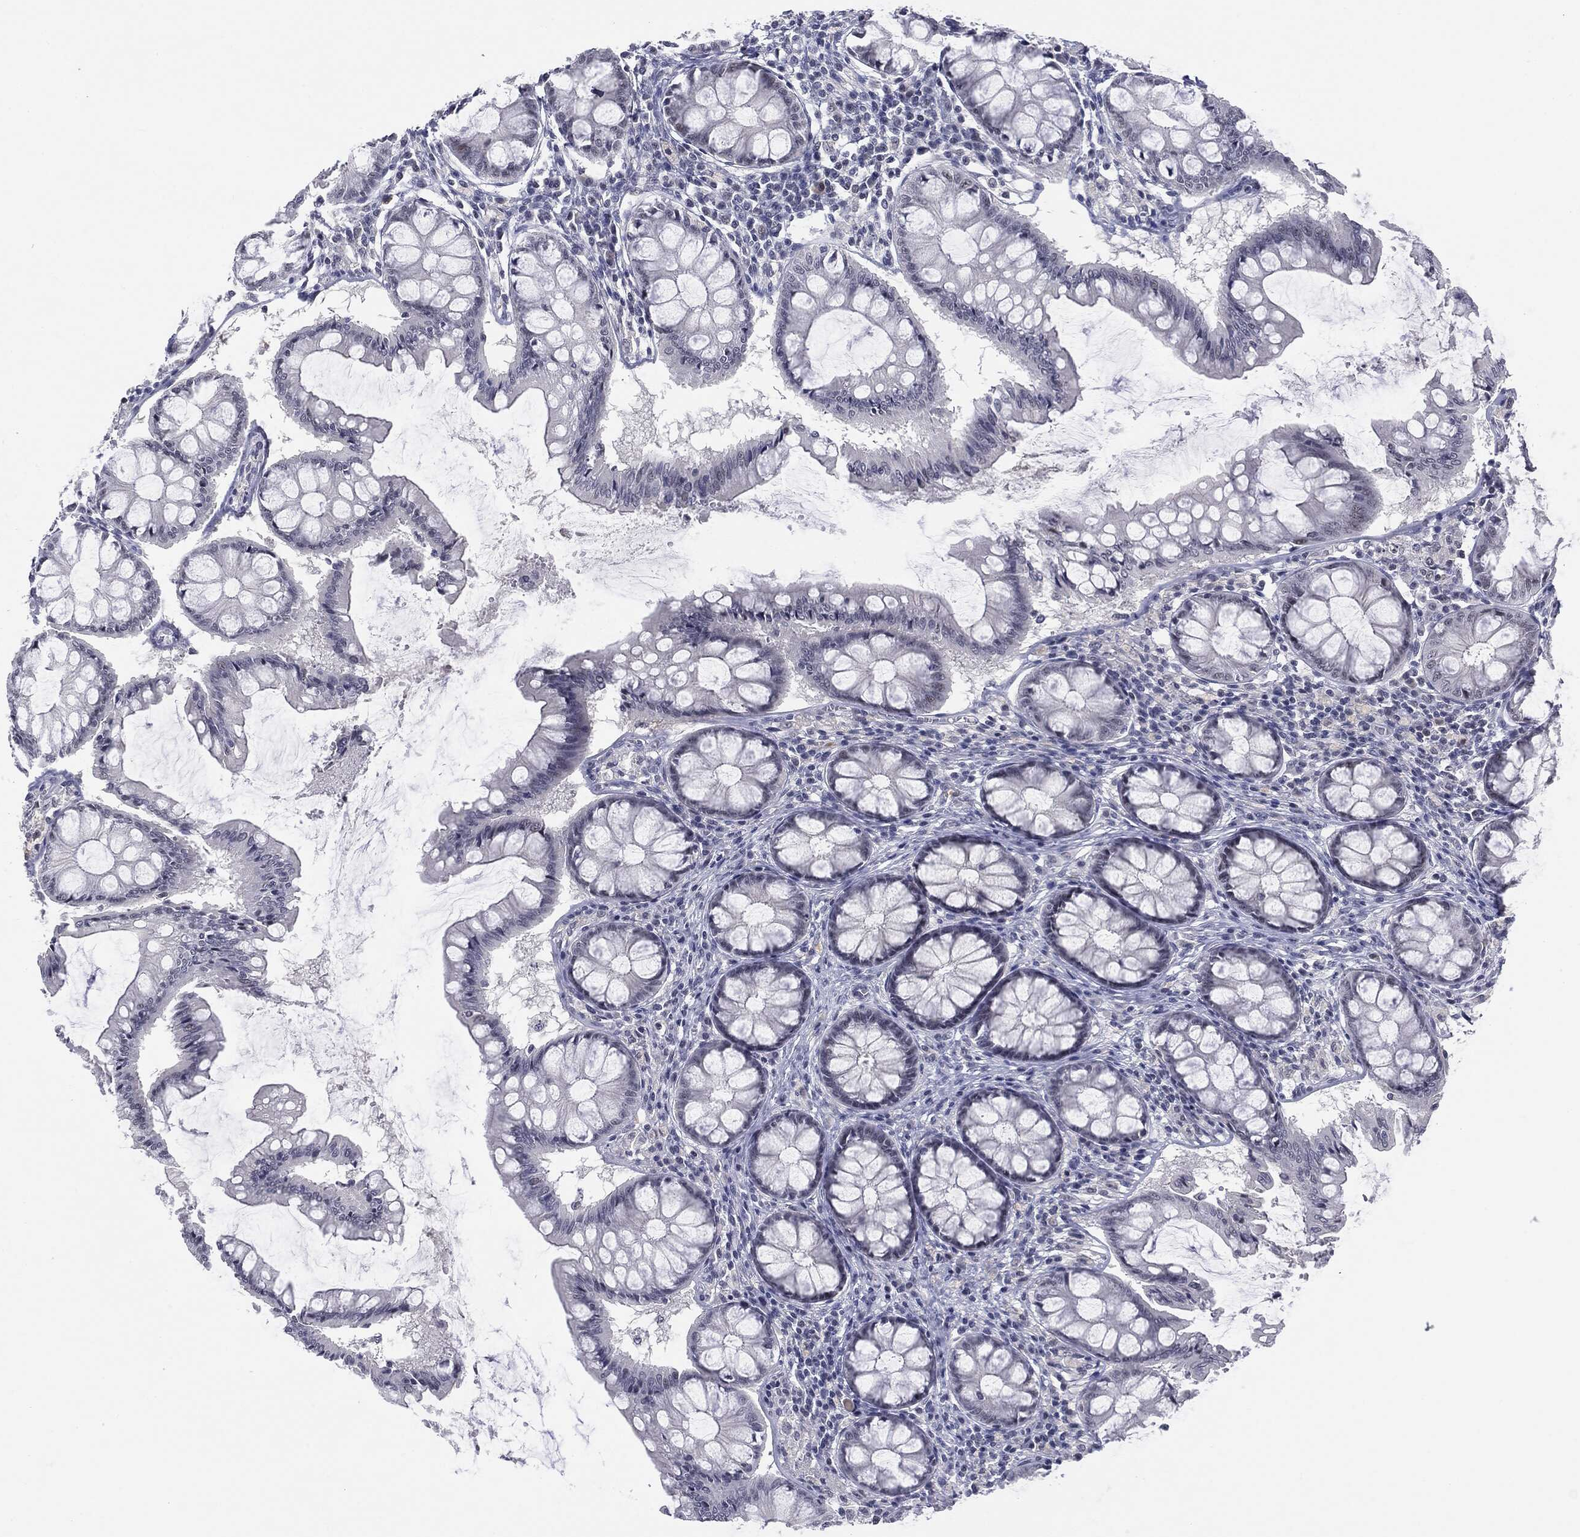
{"staining": {"intensity": "negative", "quantity": "none", "location": "none"}, "tissue": "colon", "cell_type": "Endothelial cells", "image_type": "normal", "snomed": [{"axis": "morphology", "description": "Normal tissue, NOS"}, {"axis": "topography", "description": "Colon"}], "caption": "Immunohistochemical staining of unremarkable human colon exhibits no significant positivity in endothelial cells. The staining was performed using DAB (3,3'-diaminobenzidine) to visualize the protein expression in brown, while the nuclei were stained in blue with hematoxylin (Magnification: 20x).", "gene": "SLC5A5", "patient": {"sex": "female", "age": 65}}